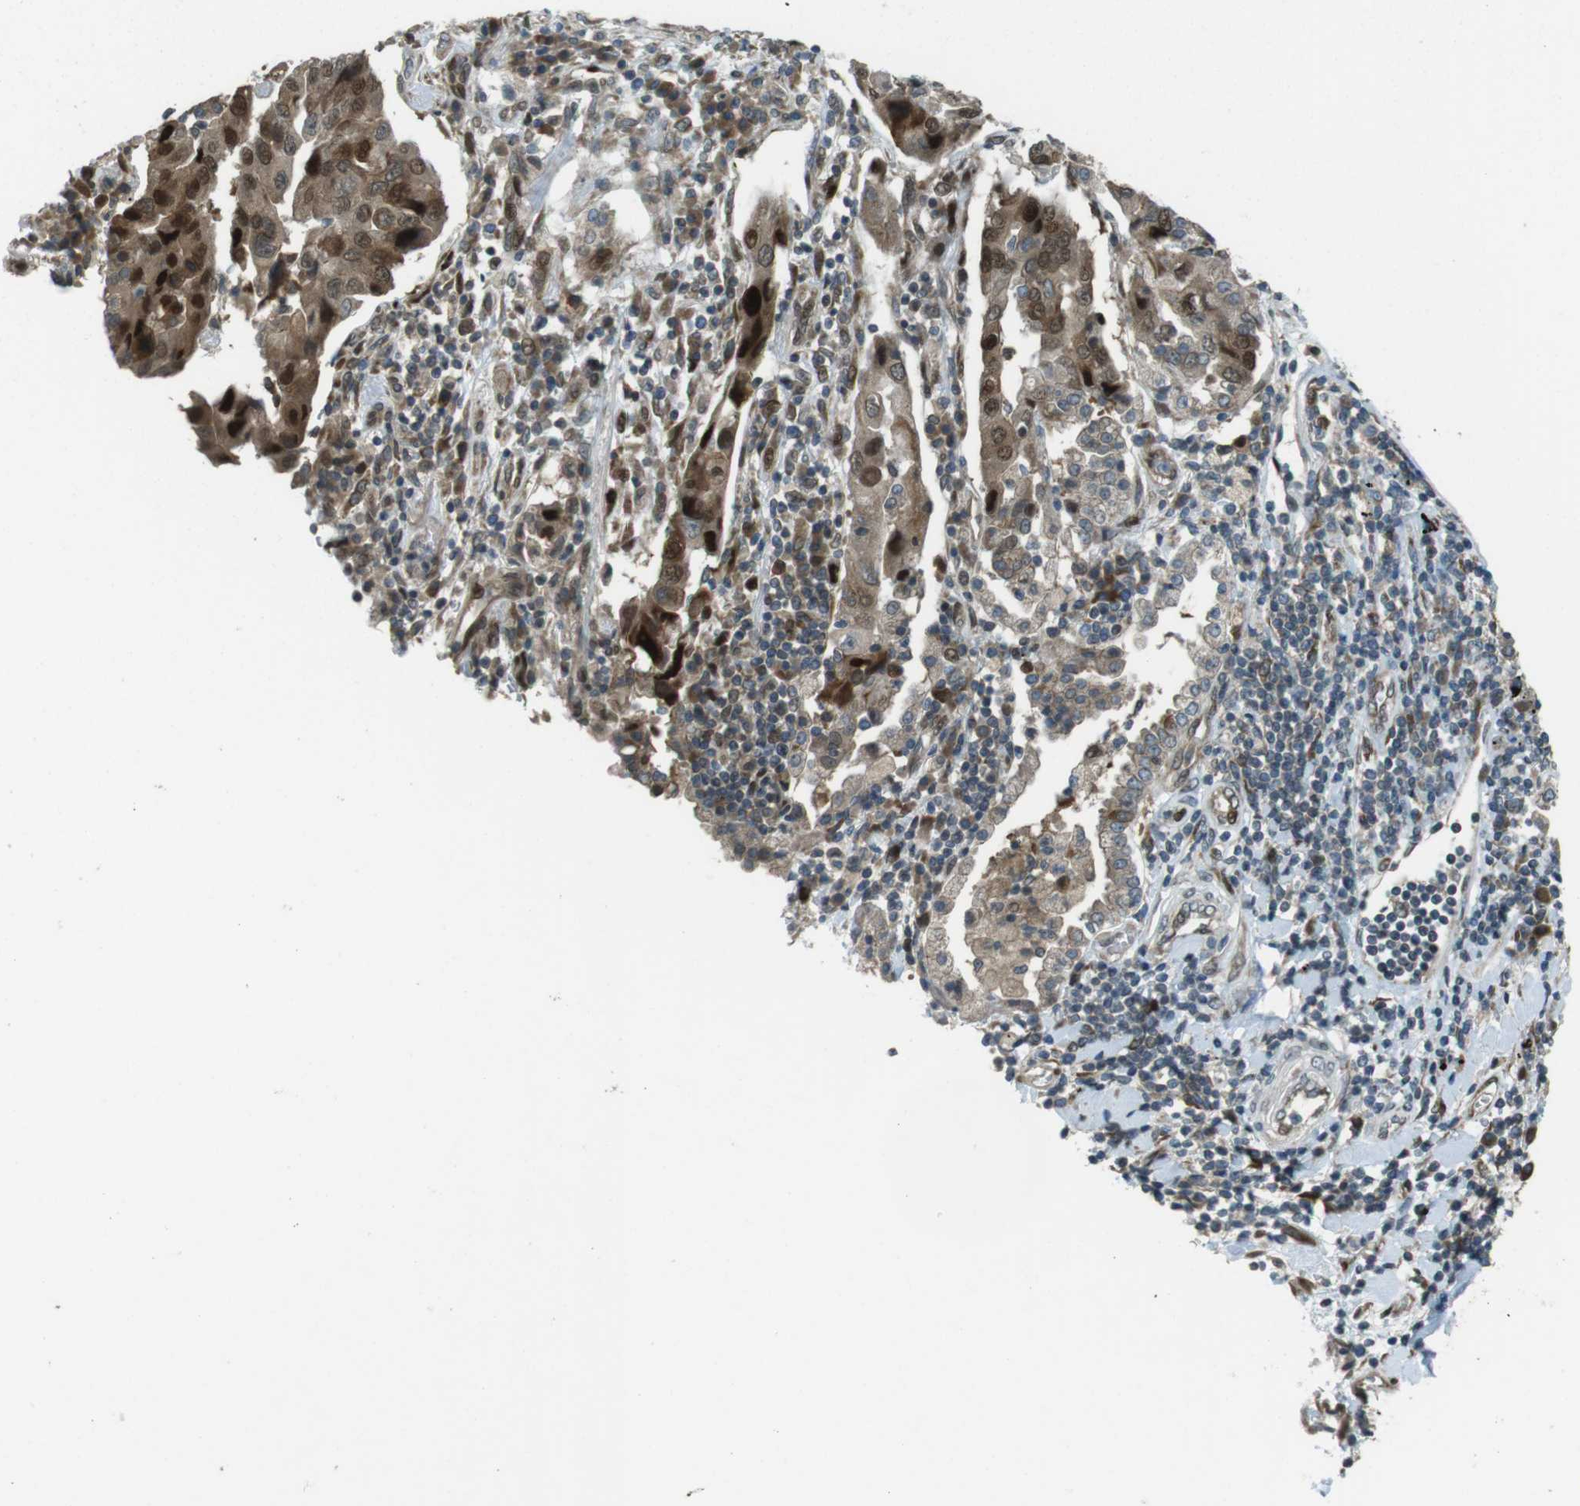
{"staining": {"intensity": "strong", "quantity": "25%-75%", "location": "cytoplasmic/membranous,nuclear"}, "tissue": "lung cancer", "cell_type": "Tumor cells", "image_type": "cancer", "snomed": [{"axis": "morphology", "description": "Adenocarcinoma, NOS"}, {"axis": "topography", "description": "Lung"}], "caption": "The image exhibits staining of lung cancer (adenocarcinoma), revealing strong cytoplasmic/membranous and nuclear protein staining (brown color) within tumor cells.", "gene": "ZNF330", "patient": {"sex": "female", "age": 65}}